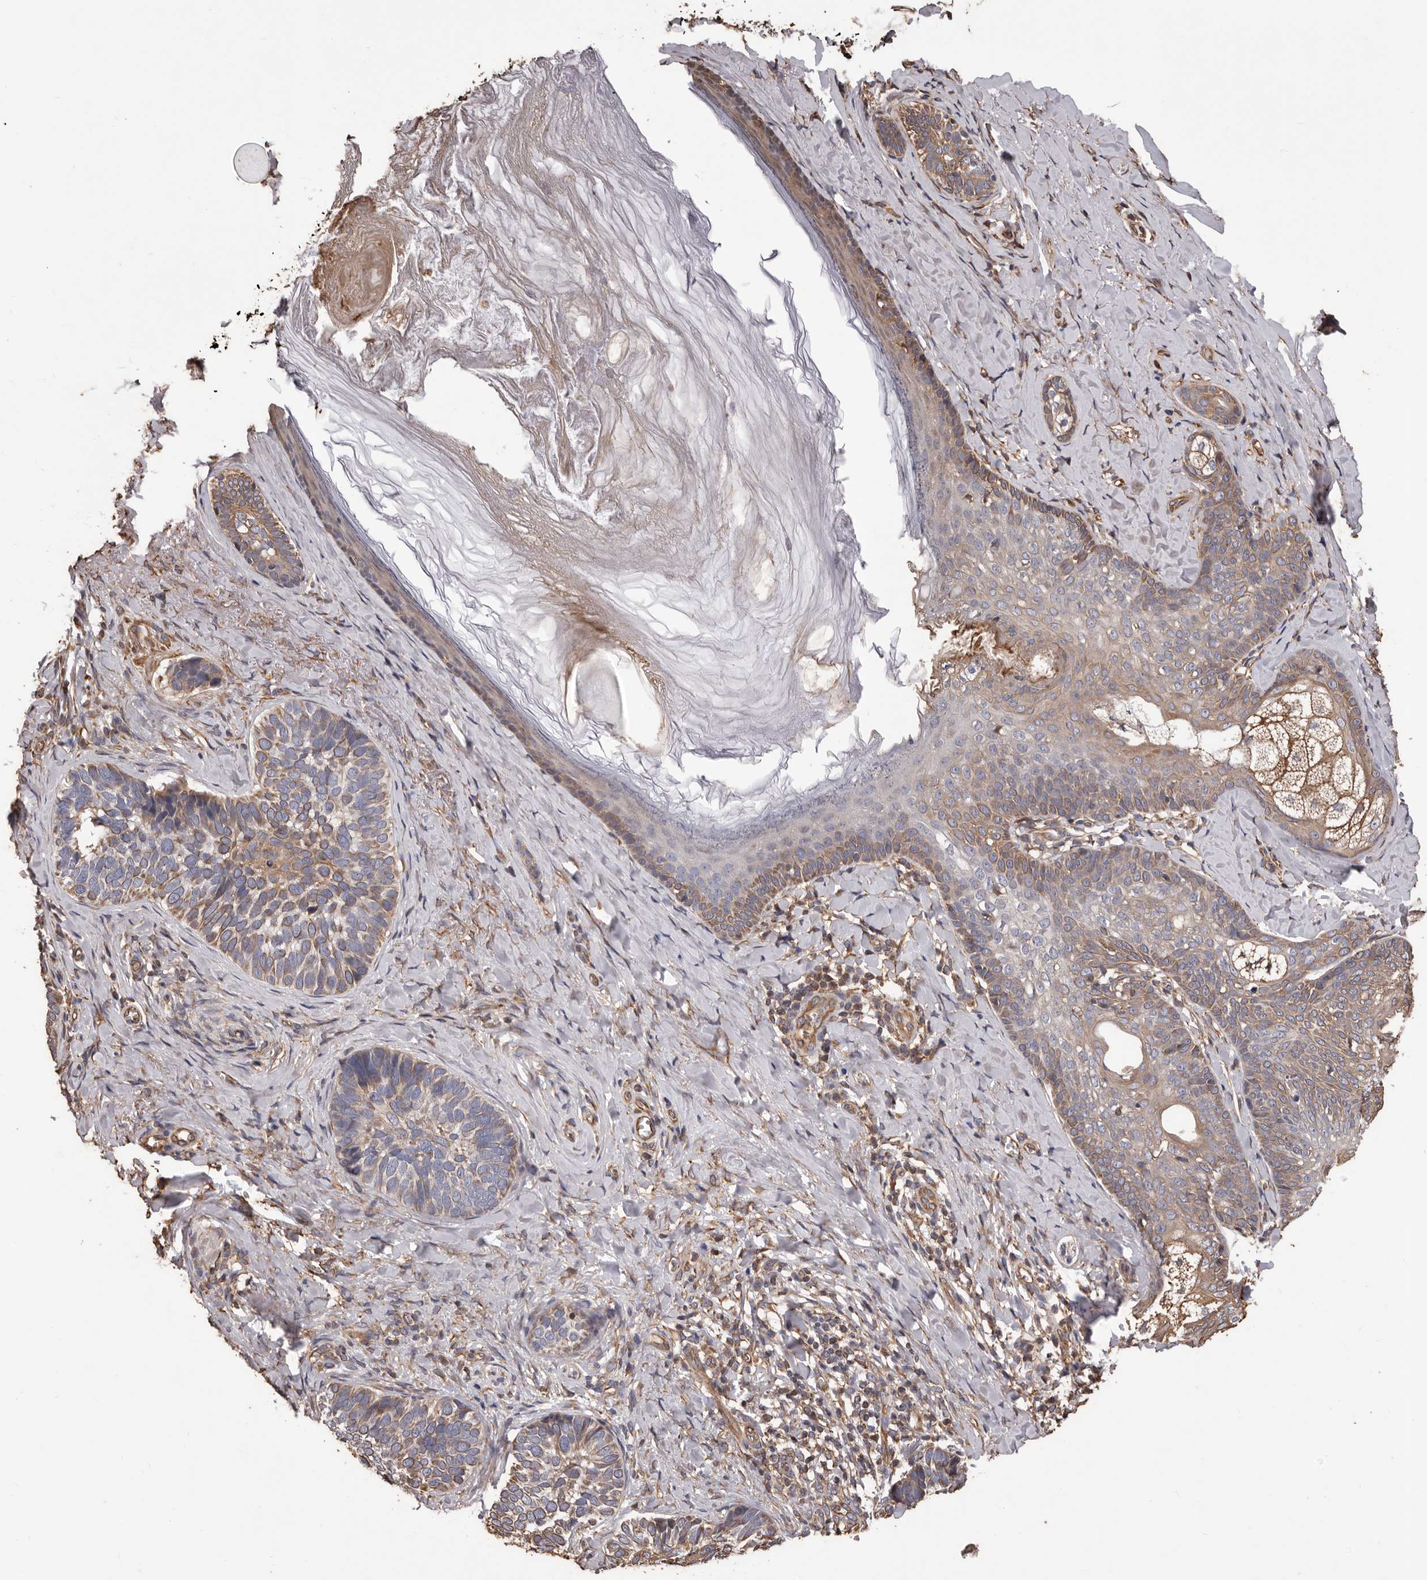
{"staining": {"intensity": "moderate", "quantity": ">75%", "location": "cytoplasmic/membranous"}, "tissue": "skin cancer", "cell_type": "Tumor cells", "image_type": "cancer", "snomed": [{"axis": "morphology", "description": "Basal cell carcinoma"}, {"axis": "topography", "description": "Skin"}], "caption": "Skin basal cell carcinoma tissue displays moderate cytoplasmic/membranous positivity in approximately >75% of tumor cells, visualized by immunohistochemistry.", "gene": "CEP104", "patient": {"sex": "male", "age": 62}}